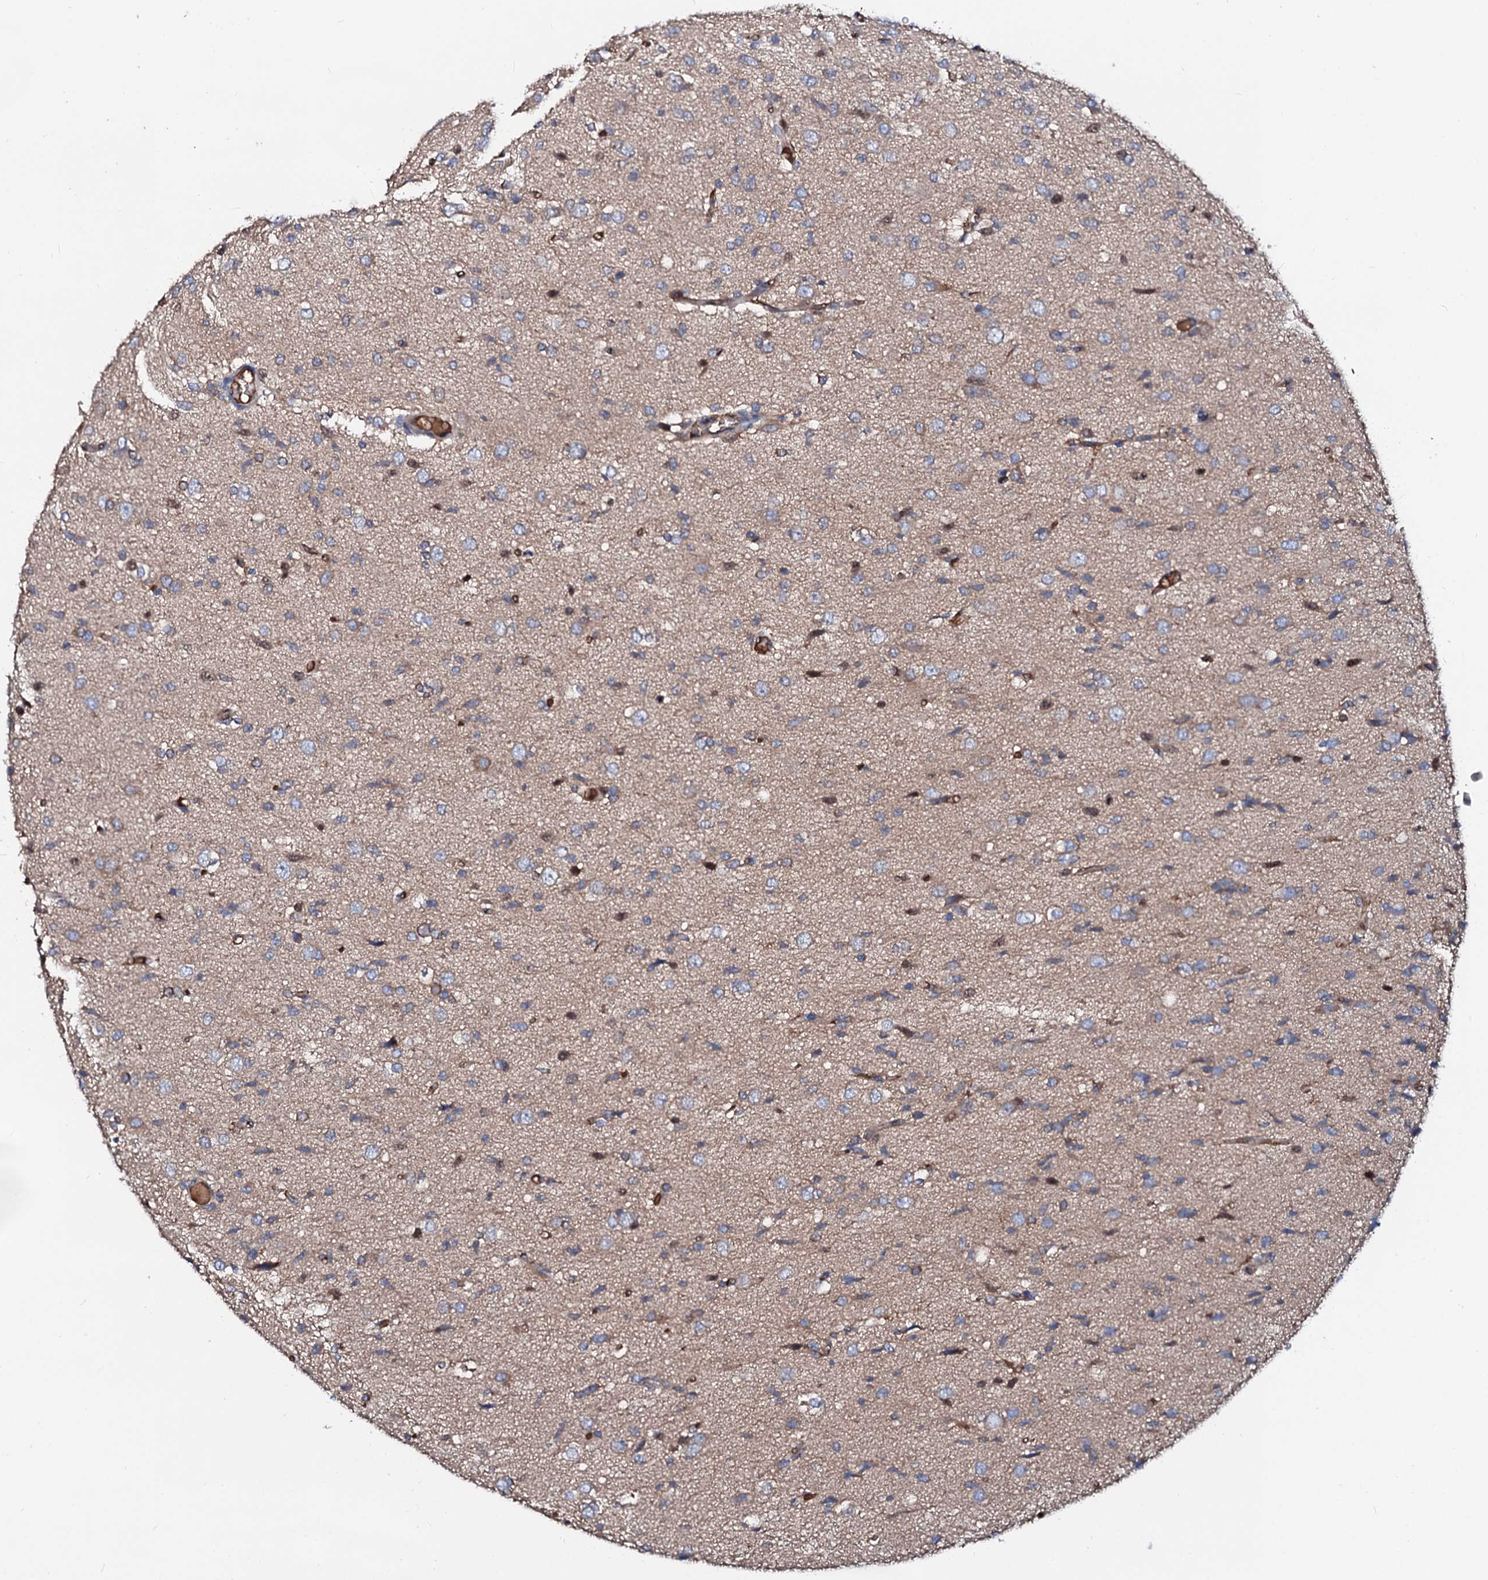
{"staining": {"intensity": "weak", "quantity": "25%-75%", "location": "cytoplasmic/membranous"}, "tissue": "glioma", "cell_type": "Tumor cells", "image_type": "cancer", "snomed": [{"axis": "morphology", "description": "Glioma, malignant, High grade"}, {"axis": "topography", "description": "Brain"}], "caption": "The micrograph shows immunohistochemical staining of glioma. There is weak cytoplasmic/membranous positivity is appreciated in about 25%-75% of tumor cells.", "gene": "CSKMT", "patient": {"sex": "female", "age": 59}}